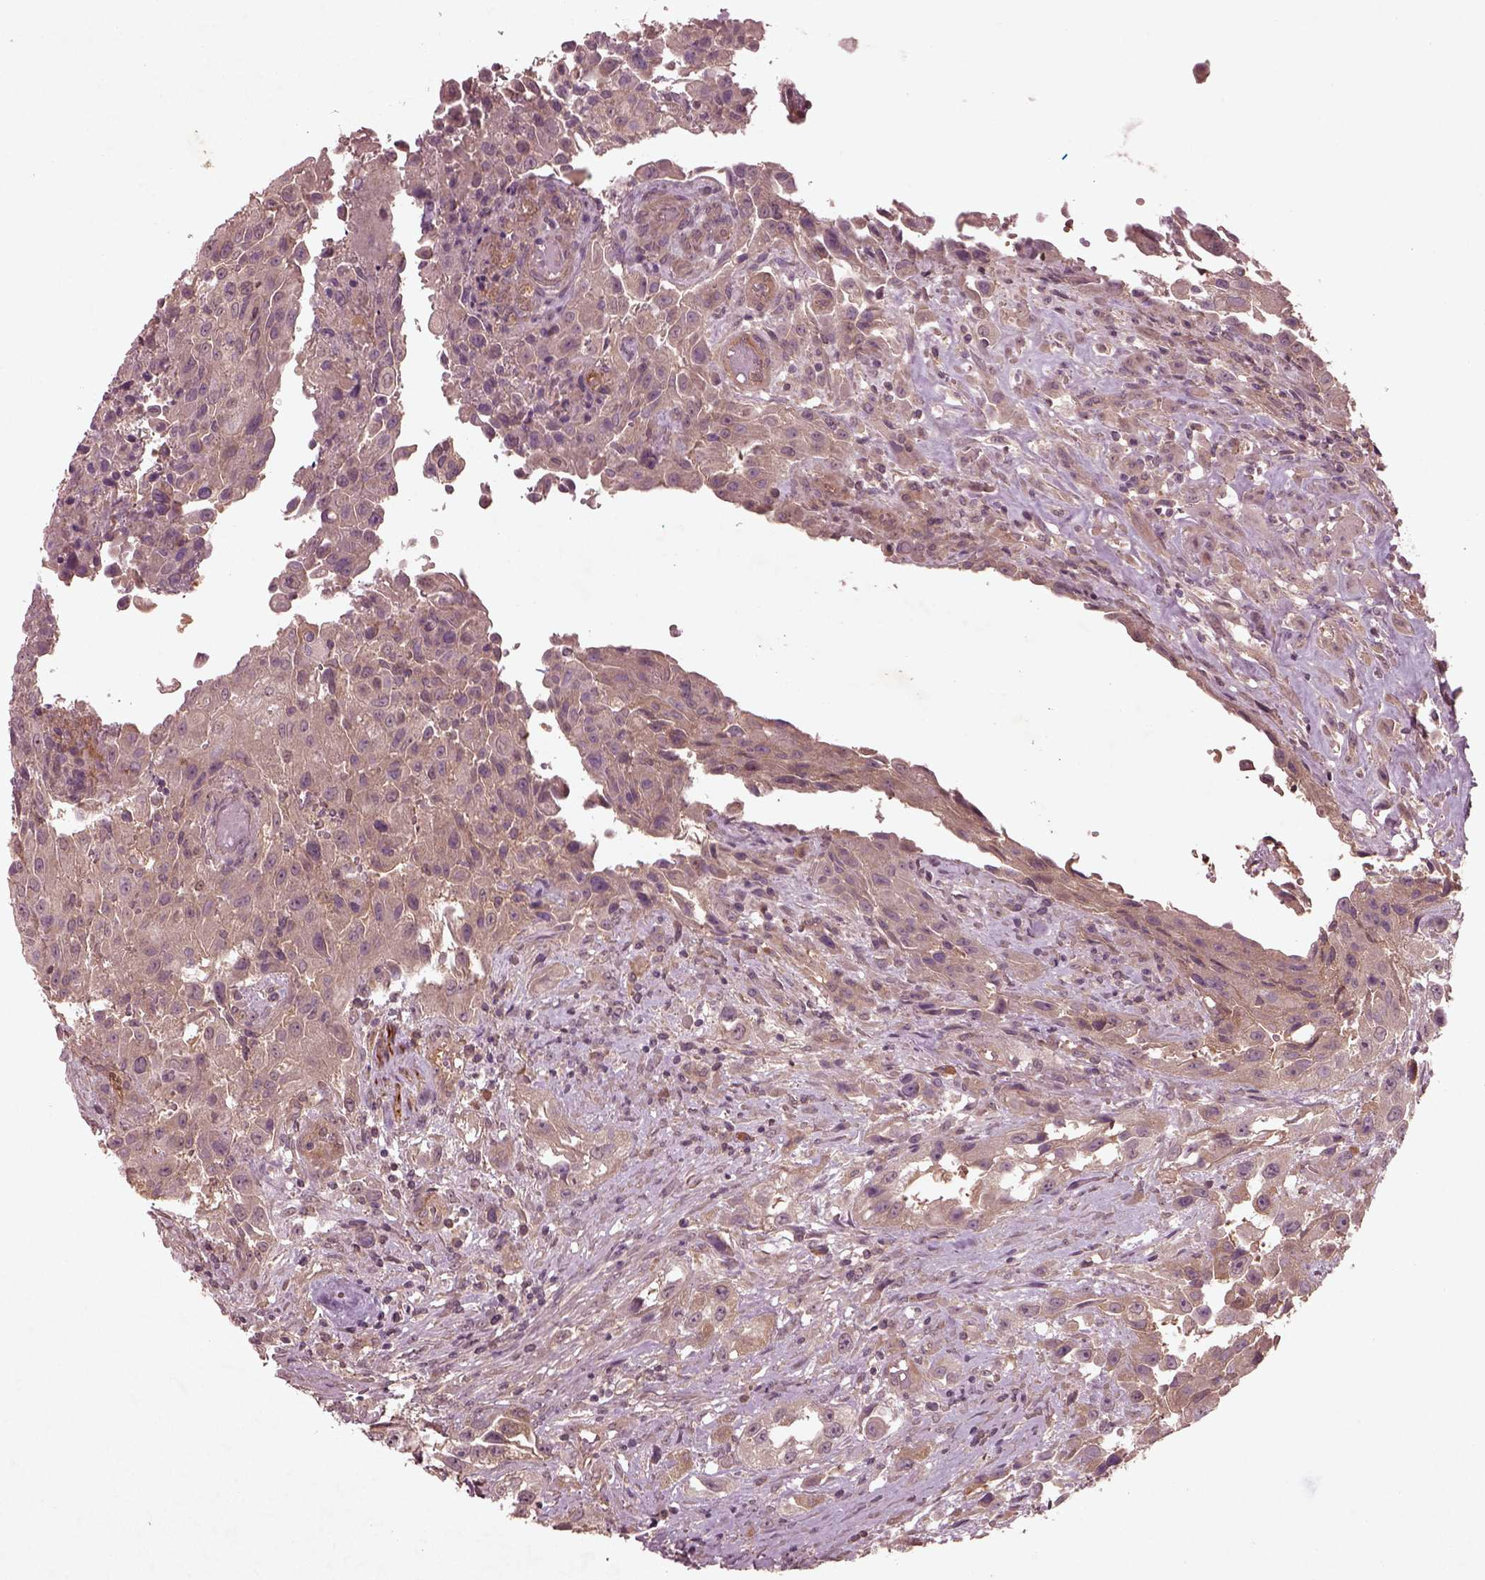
{"staining": {"intensity": "weak", "quantity": "<25%", "location": "cytoplasmic/membranous"}, "tissue": "urothelial cancer", "cell_type": "Tumor cells", "image_type": "cancer", "snomed": [{"axis": "morphology", "description": "Urothelial carcinoma, High grade"}, {"axis": "topography", "description": "Urinary bladder"}], "caption": "Tumor cells show no significant positivity in urothelial cancer.", "gene": "FAM234A", "patient": {"sex": "male", "age": 79}}